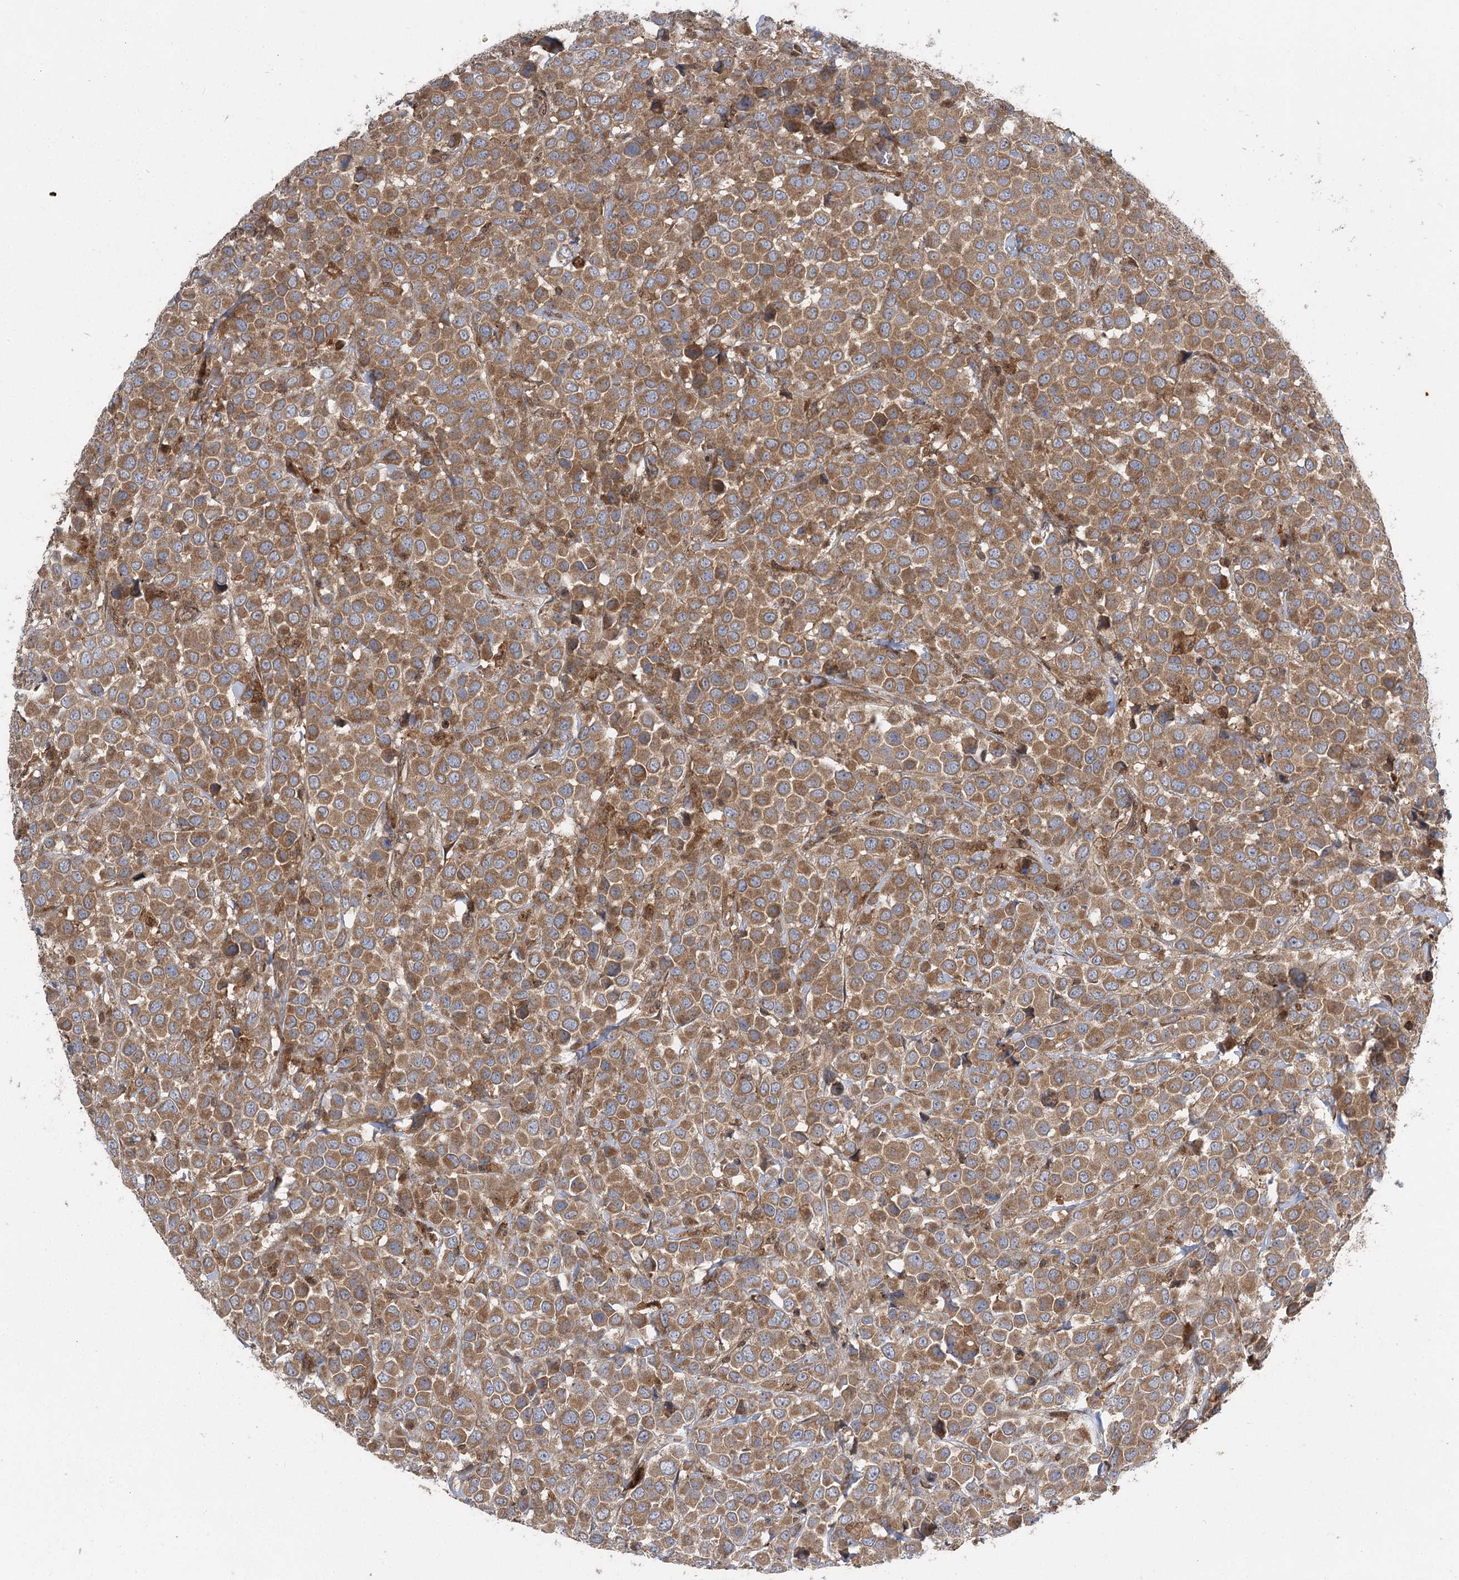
{"staining": {"intensity": "moderate", "quantity": ">75%", "location": "cytoplasmic/membranous"}, "tissue": "breast cancer", "cell_type": "Tumor cells", "image_type": "cancer", "snomed": [{"axis": "morphology", "description": "Duct carcinoma"}, {"axis": "topography", "description": "Breast"}], "caption": "Breast cancer (invasive ductal carcinoma) stained with a brown dye demonstrates moderate cytoplasmic/membranous positive expression in approximately >75% of tumor cells.", "gene": "C12orf4", "patient": {"sex": "female", "age": 61}}